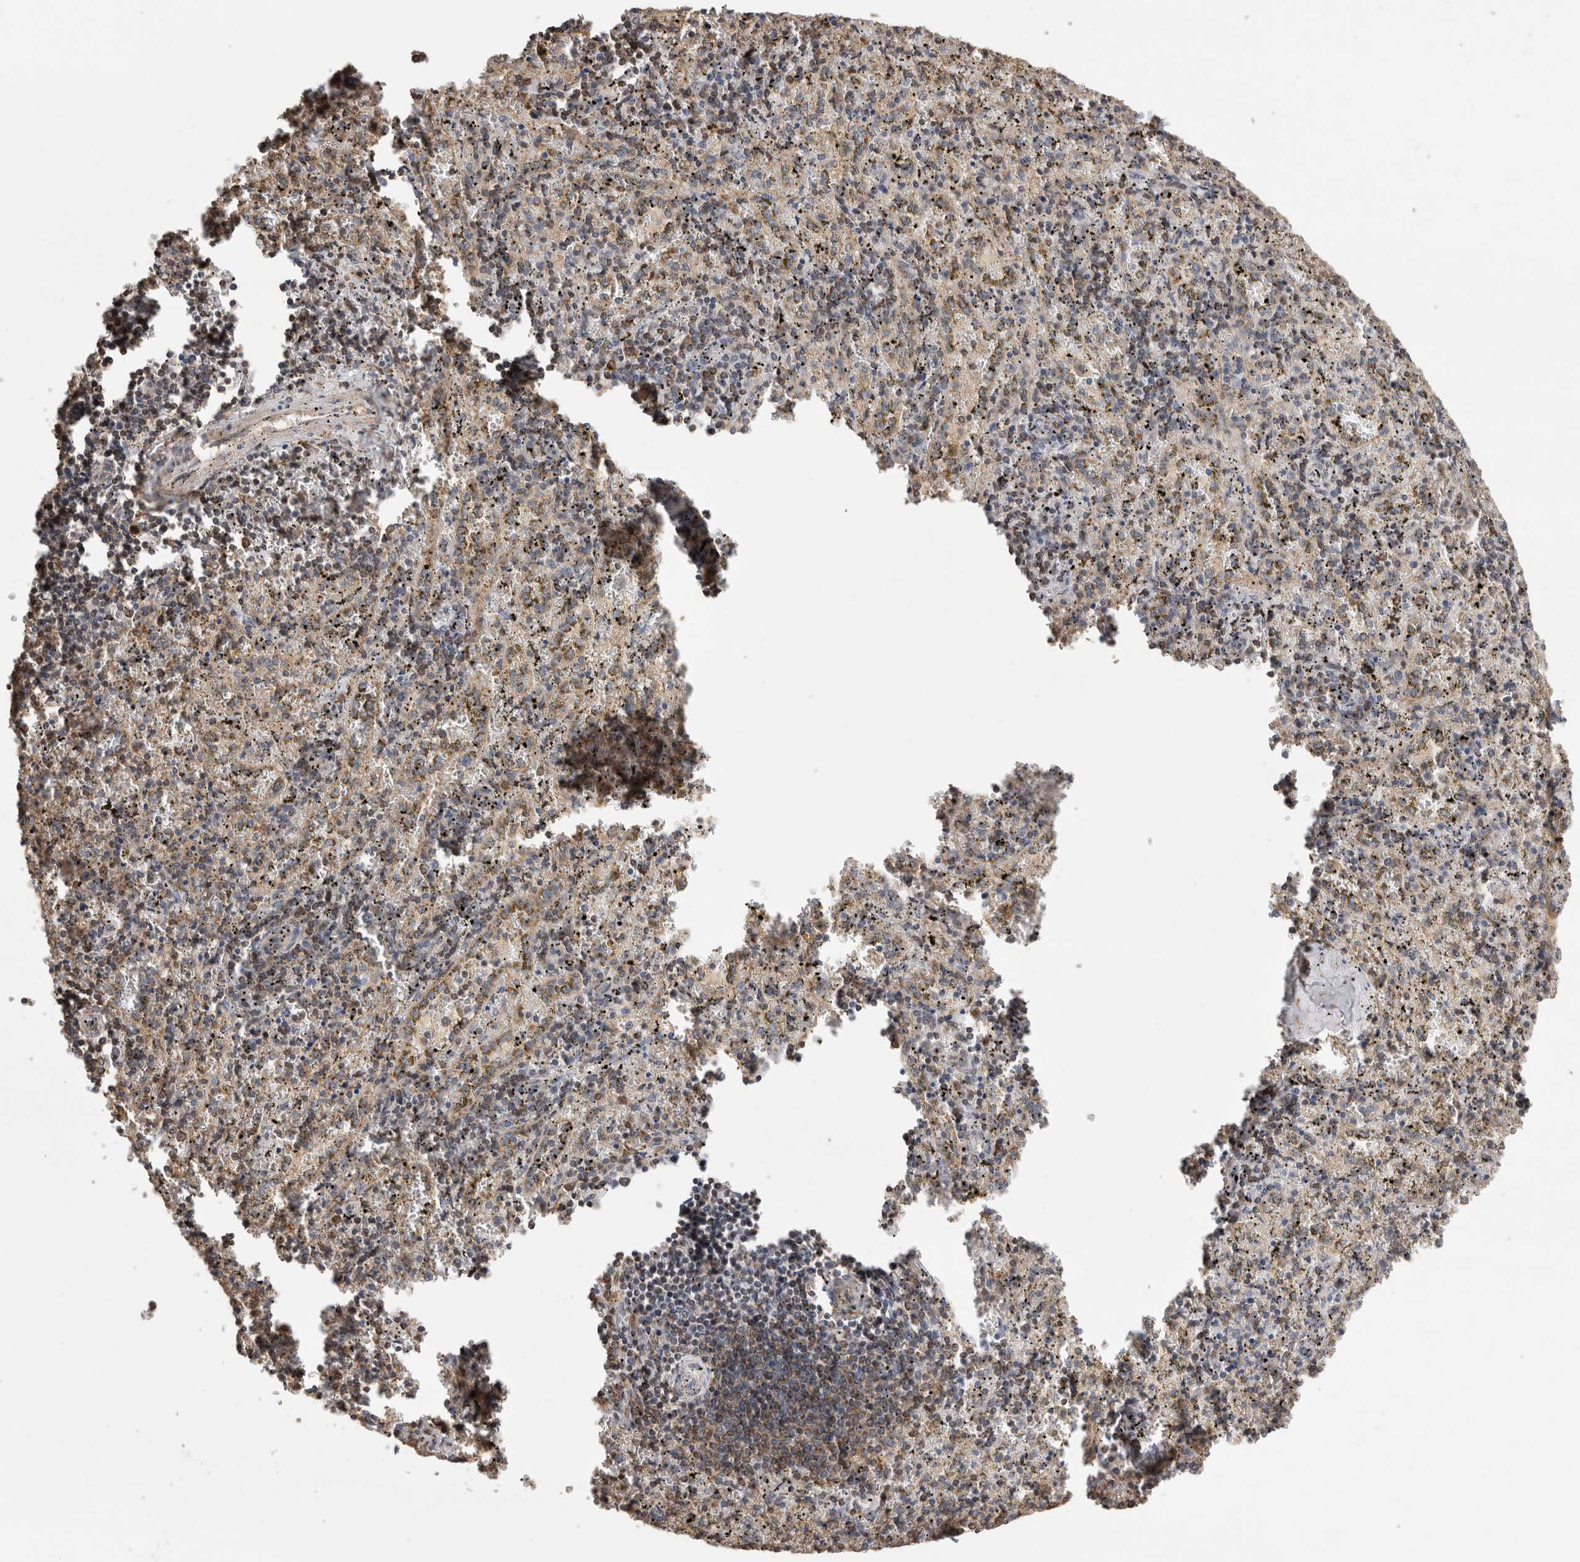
{"staining": {"intensity": "moderate", "quantity": "25%-75%", "location": "cytoplasmic/membranous"}, "tissue": "spleen", "cell_type": "Cells in red pulp", "image_type": "normal", "snomed": [{"axis": "morphology", "description": "Normal tissue, NOS"}, {"axis": "topography", "description": "Spleen"}], "caption": "A medium amount of moderate cytoplasmic/membranous expression is present in approximately 25%-75% of cells in red pulp in normal spleen. Nuclei are stained in blue.", "gene": "IMMP2L", "patient": {"sex": "male", "age": 11}}